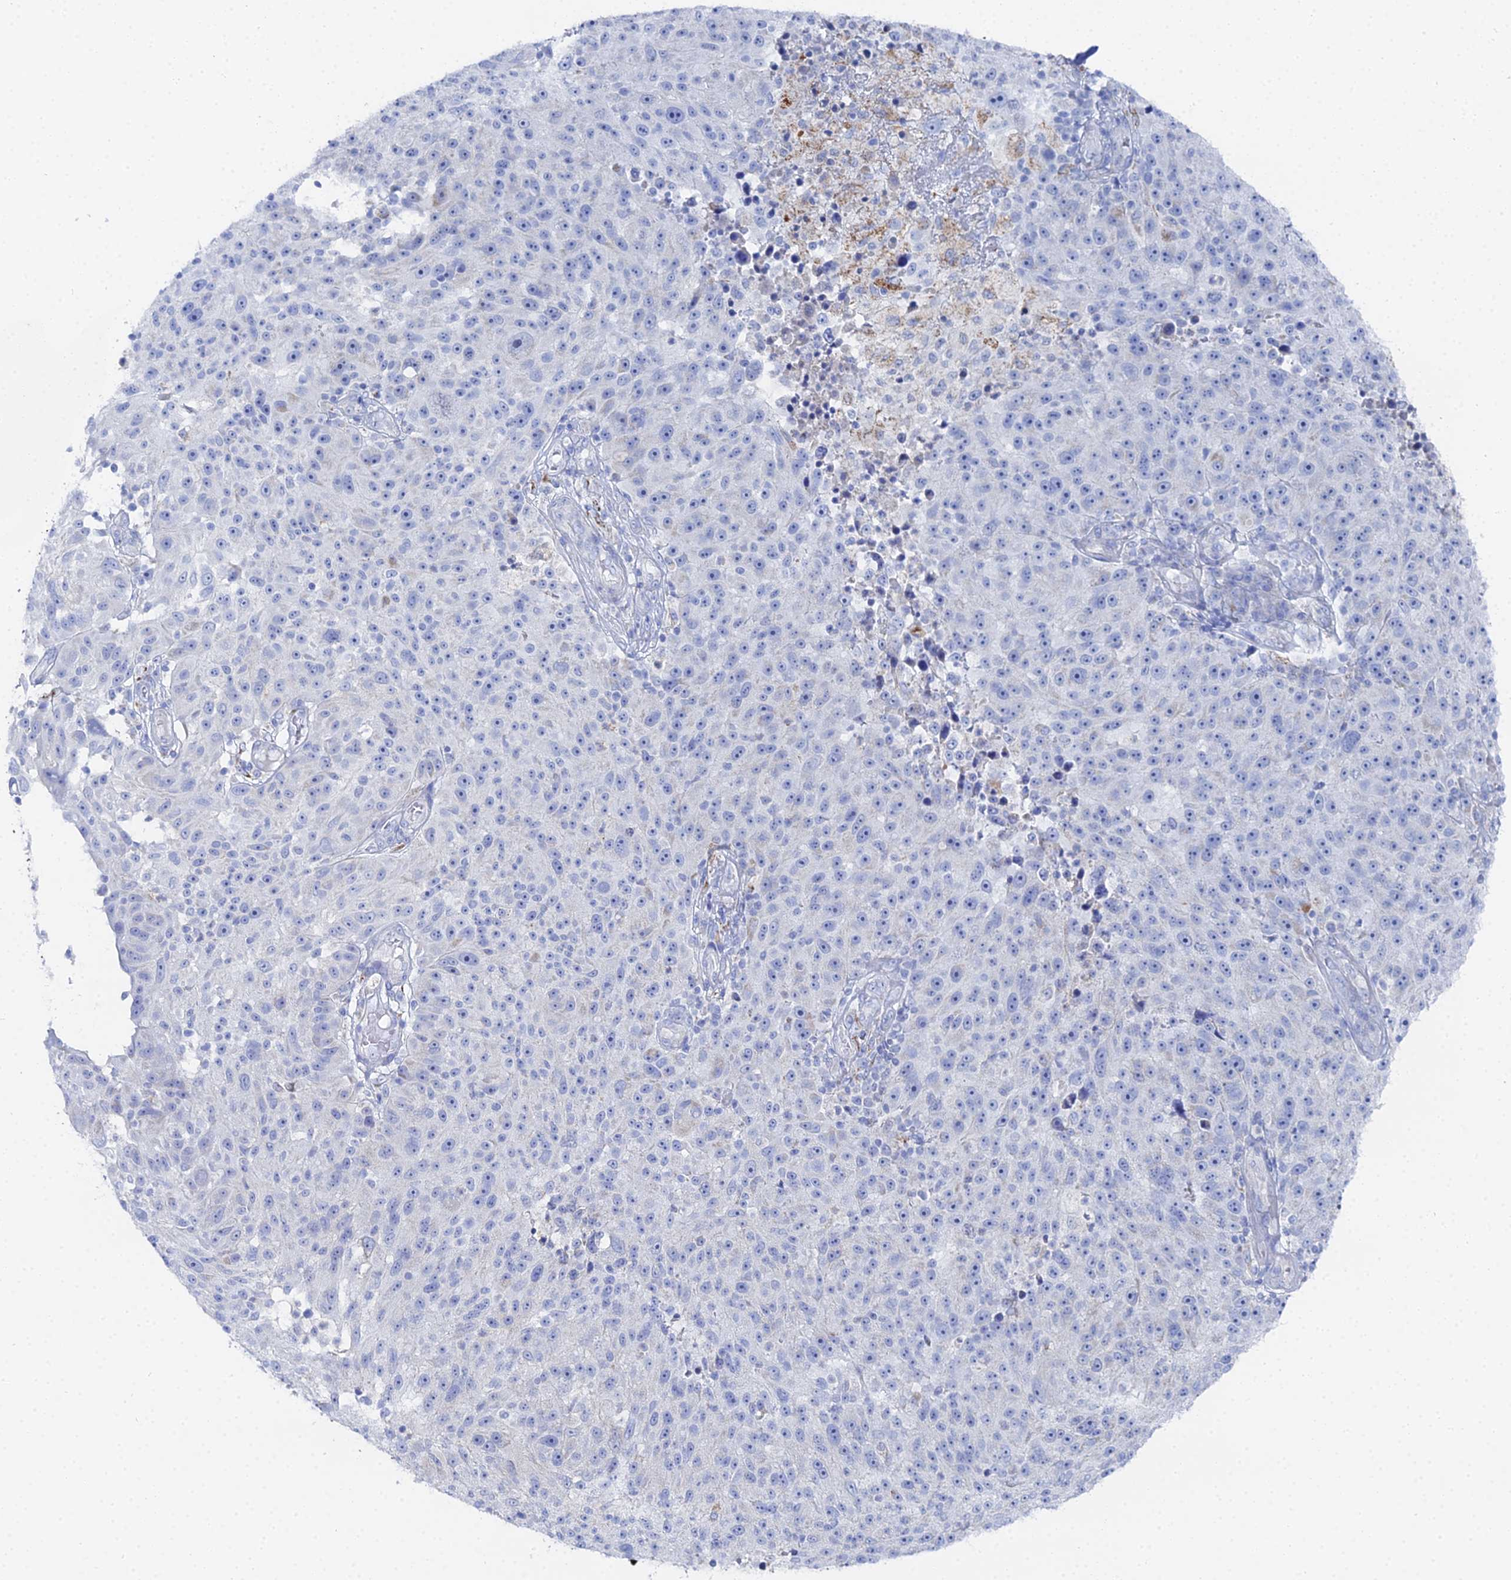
{"staining": {"intensity": "negative", "quantity": "none", "location": "none"}, "tissue": "melanoma", "cell_type": "Tumor cells", "image_type": "cancer", "snomed": [{"axis": "morphology", "description": "Malignant melanoma, NOS"}, {"axis": "topography", "description": "Skin"}], "caption": "Protein analysis of melanoma exhibits no significant expression in tumor cells.", "gene": "DHX34", "patient": {"sex": "male", "age": 53}}